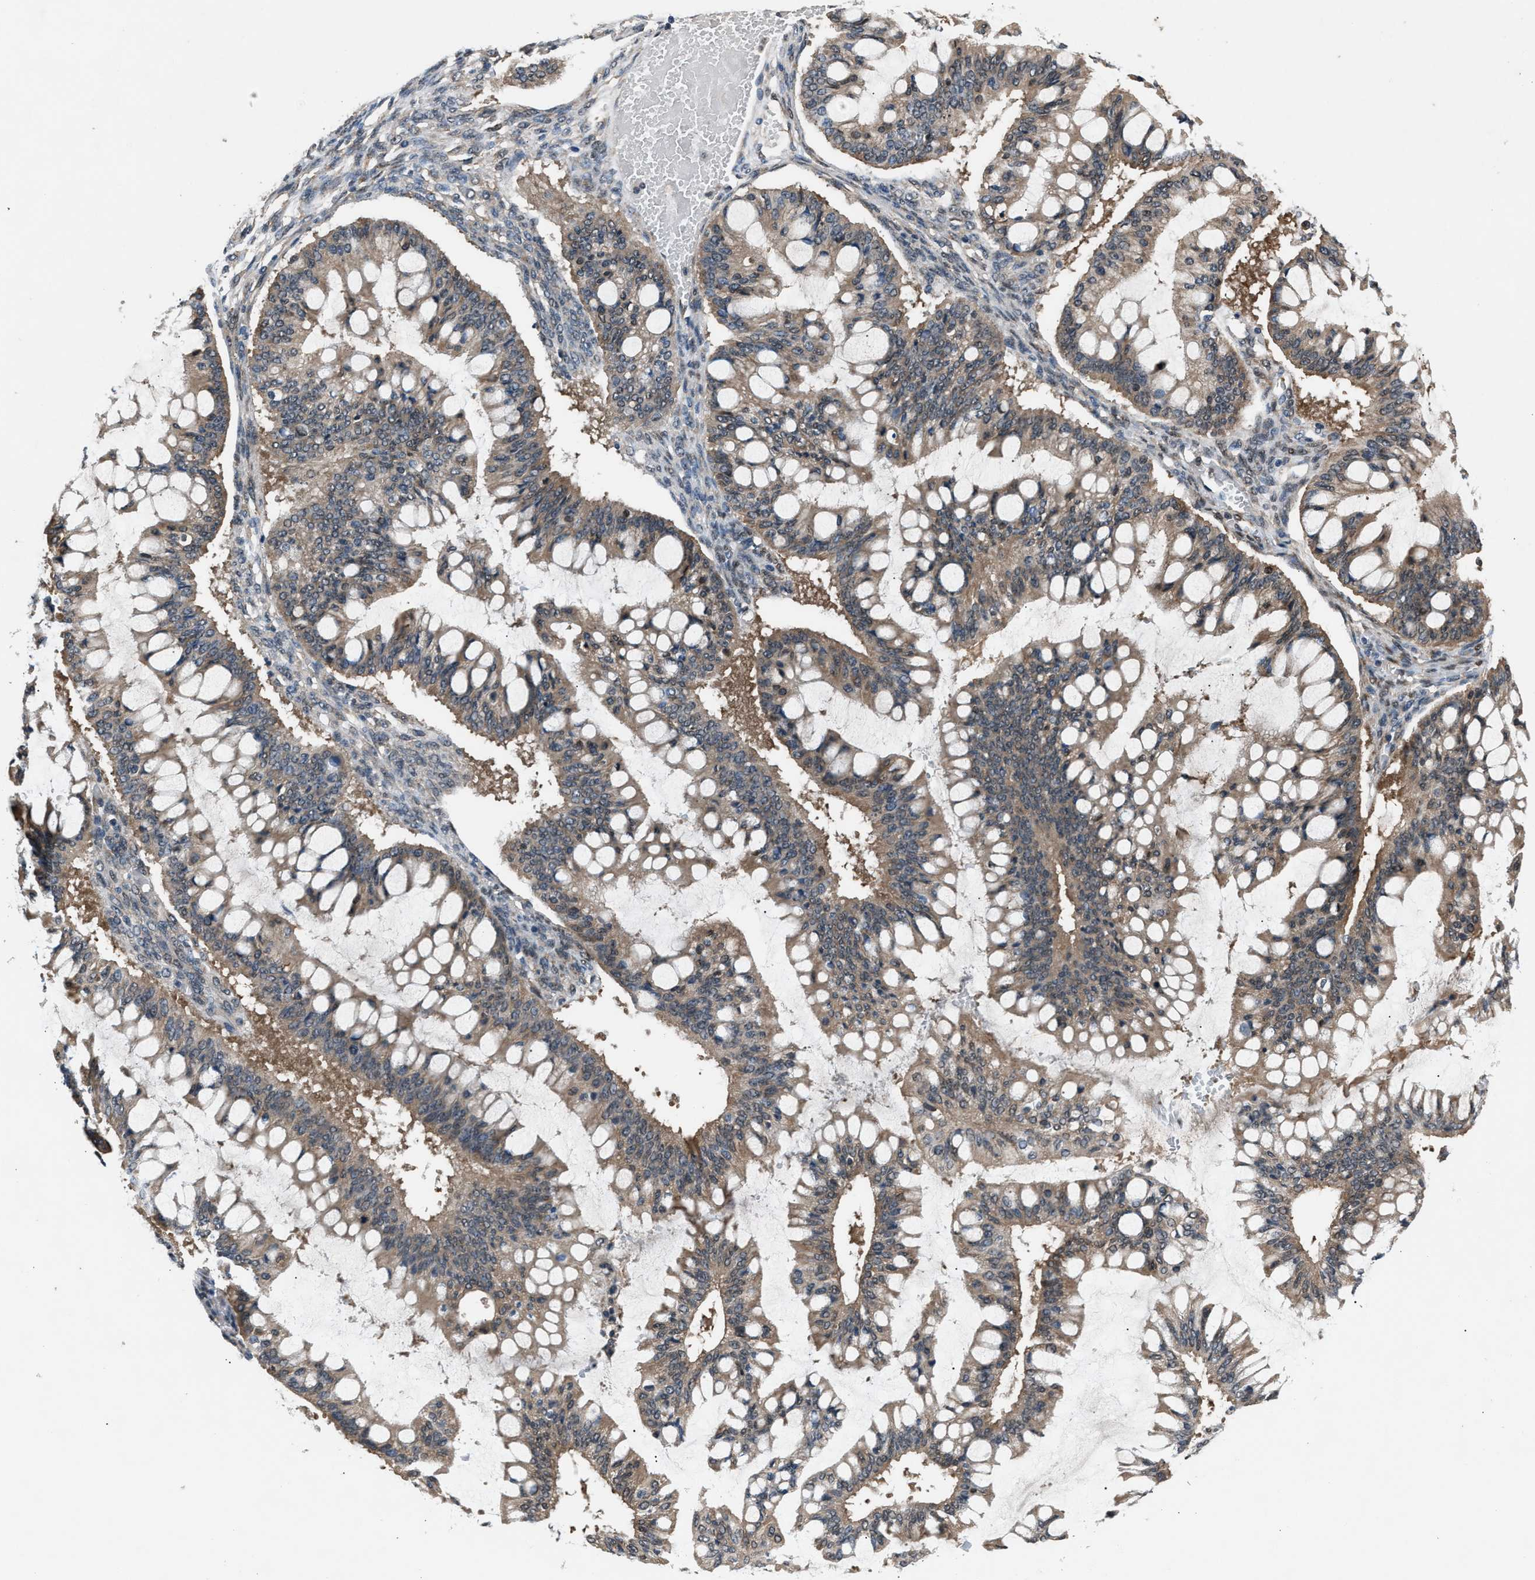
{"staining": {"intensity": "weak", "quantity": ">75%", "location": "cytoplasmic/membranous"}, "tissue": "ovarian cancer", "cell_type": "Tumor cells", "image_type": "cancer", "snomed": [{"axis": "morphology", "description": "Cystadenocarcinoma, mucinous, NOS"}, {"axis": "topography", "description": "Ovary"}], "caption": "IHC micrograph of neoplastic tissue: ovarian cancer stained using IHC shows low levels of weak protein expression localized specifically in the cytoplasmic/membranous of tumor cells, appearing as a cytoplasmic/membranous brown color.", "gene": "TP53I3", "patient": {"sex": "female", "age": 73}}